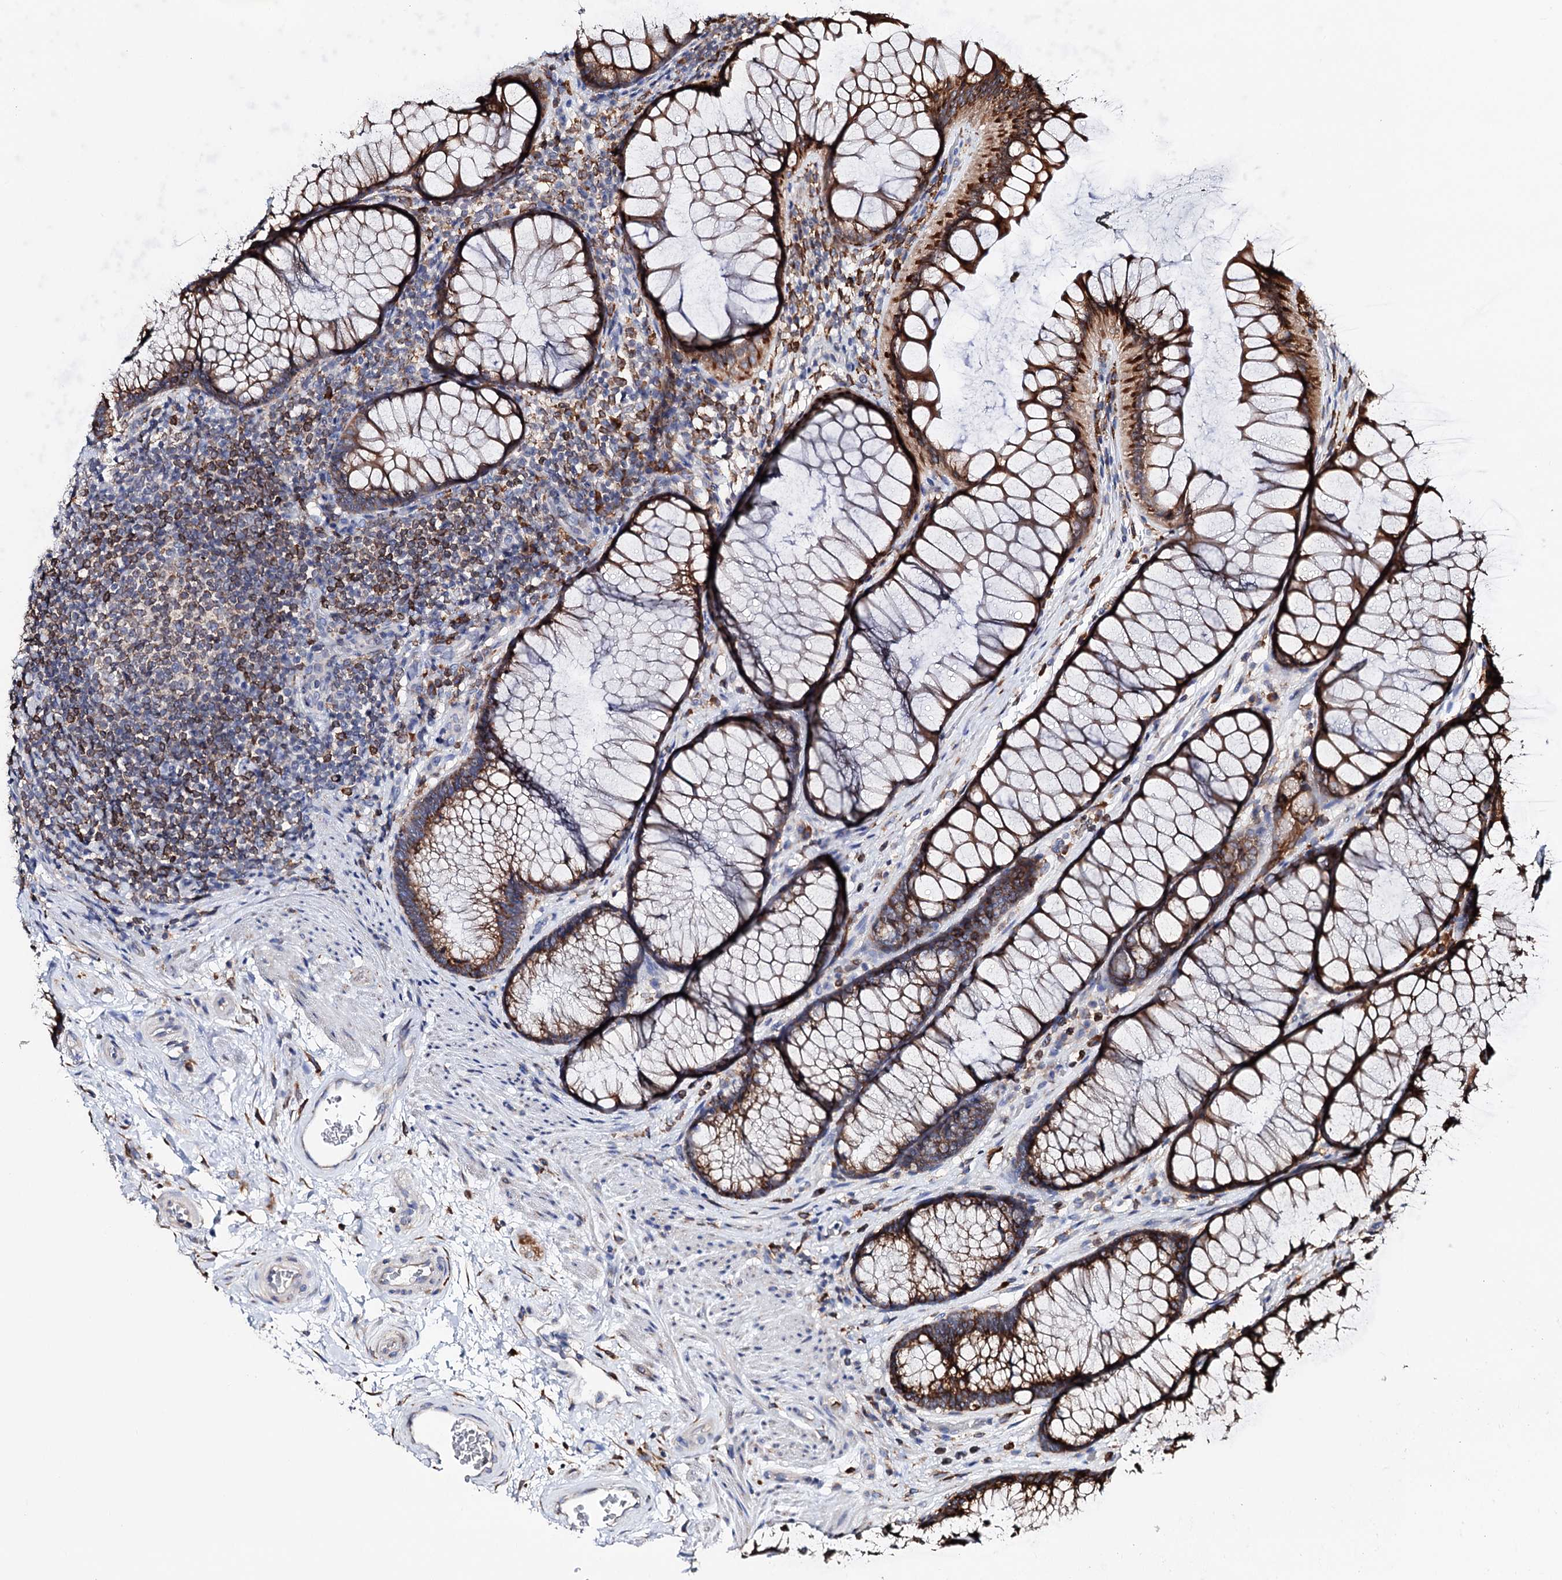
{"staining": {"intensity": "negative", "quantity": "none", "location": "none"}, "tissue": "colon", "cell_type": "Endothelial cells", "image_type": "normal", "snomed": [{"axis": "morphology", "description": "Normal tissue, NOS"}, {"axis": "topography", "description": "Colon"}], "caption": "This is an immunohistochemistry micrograph of benign colon. There is no positivity in endothelial cells.", "gene": "ERP29", "patient": {"sex": "female", "age": 82}}